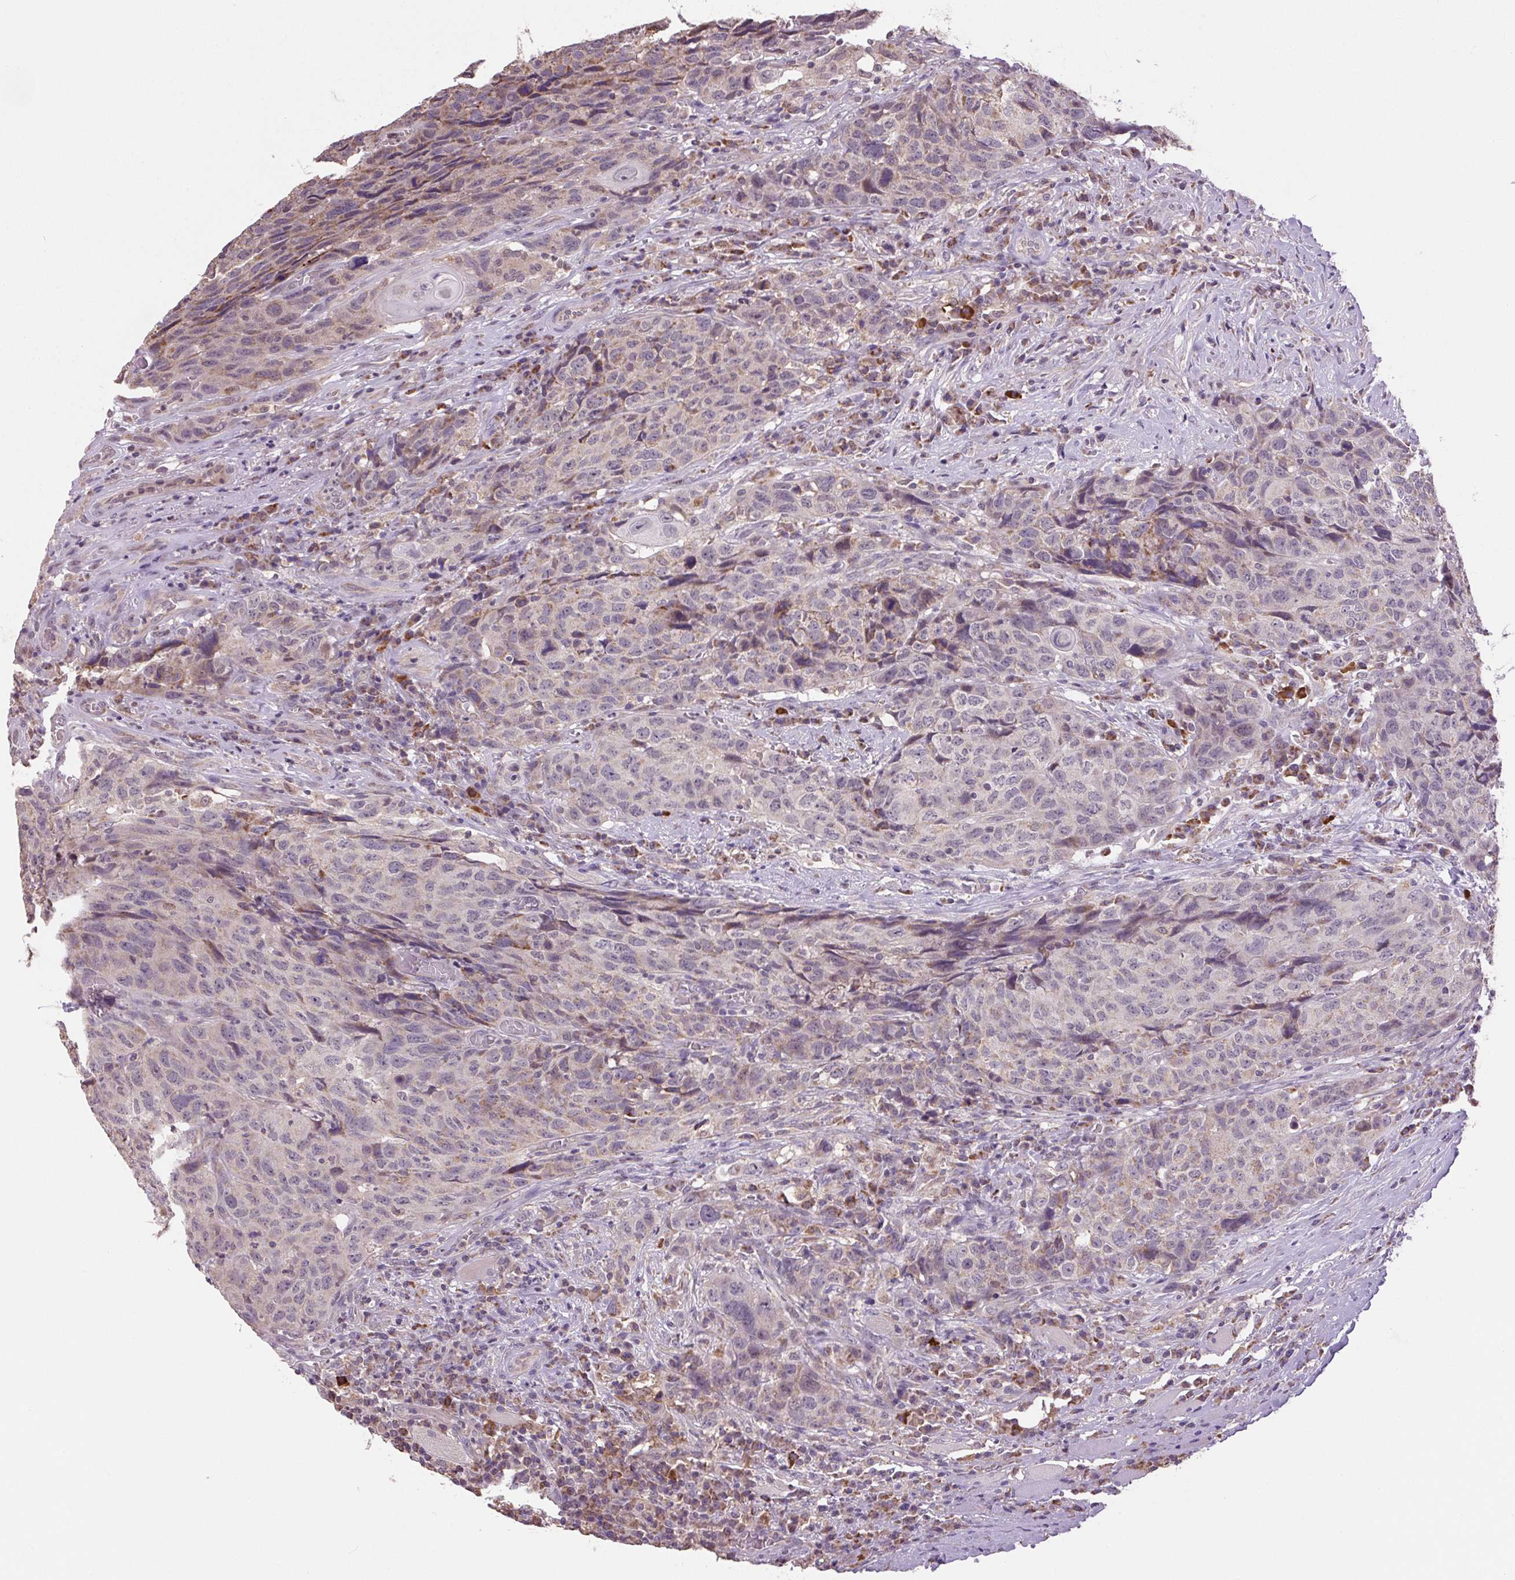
{"staining": {"intensity": "weak", "quantity": "25%-75%", "location": "cytoplasmic/membranous"}, "tissue": "head and neck cancer", "cell_type": "Tumor cells", "image_type": "cancer", "snomed": [{"axis": "morphology", "description": "Squamous cell carcinoma, NOS"}, {"axis": "topography", "description": "Head-Neck"}], "caption": "Immunohistochemical staining of human head and neck squamous cell carcinoma exhibits low levels of weak cytoplasmic/membranous protein positivity in about 25%-75% of tumor cells. (Brightfield microscopy of DAB IHC at high magnification).", "gene": "SGF29", "patient": {"sex": "male", "age": 66}}